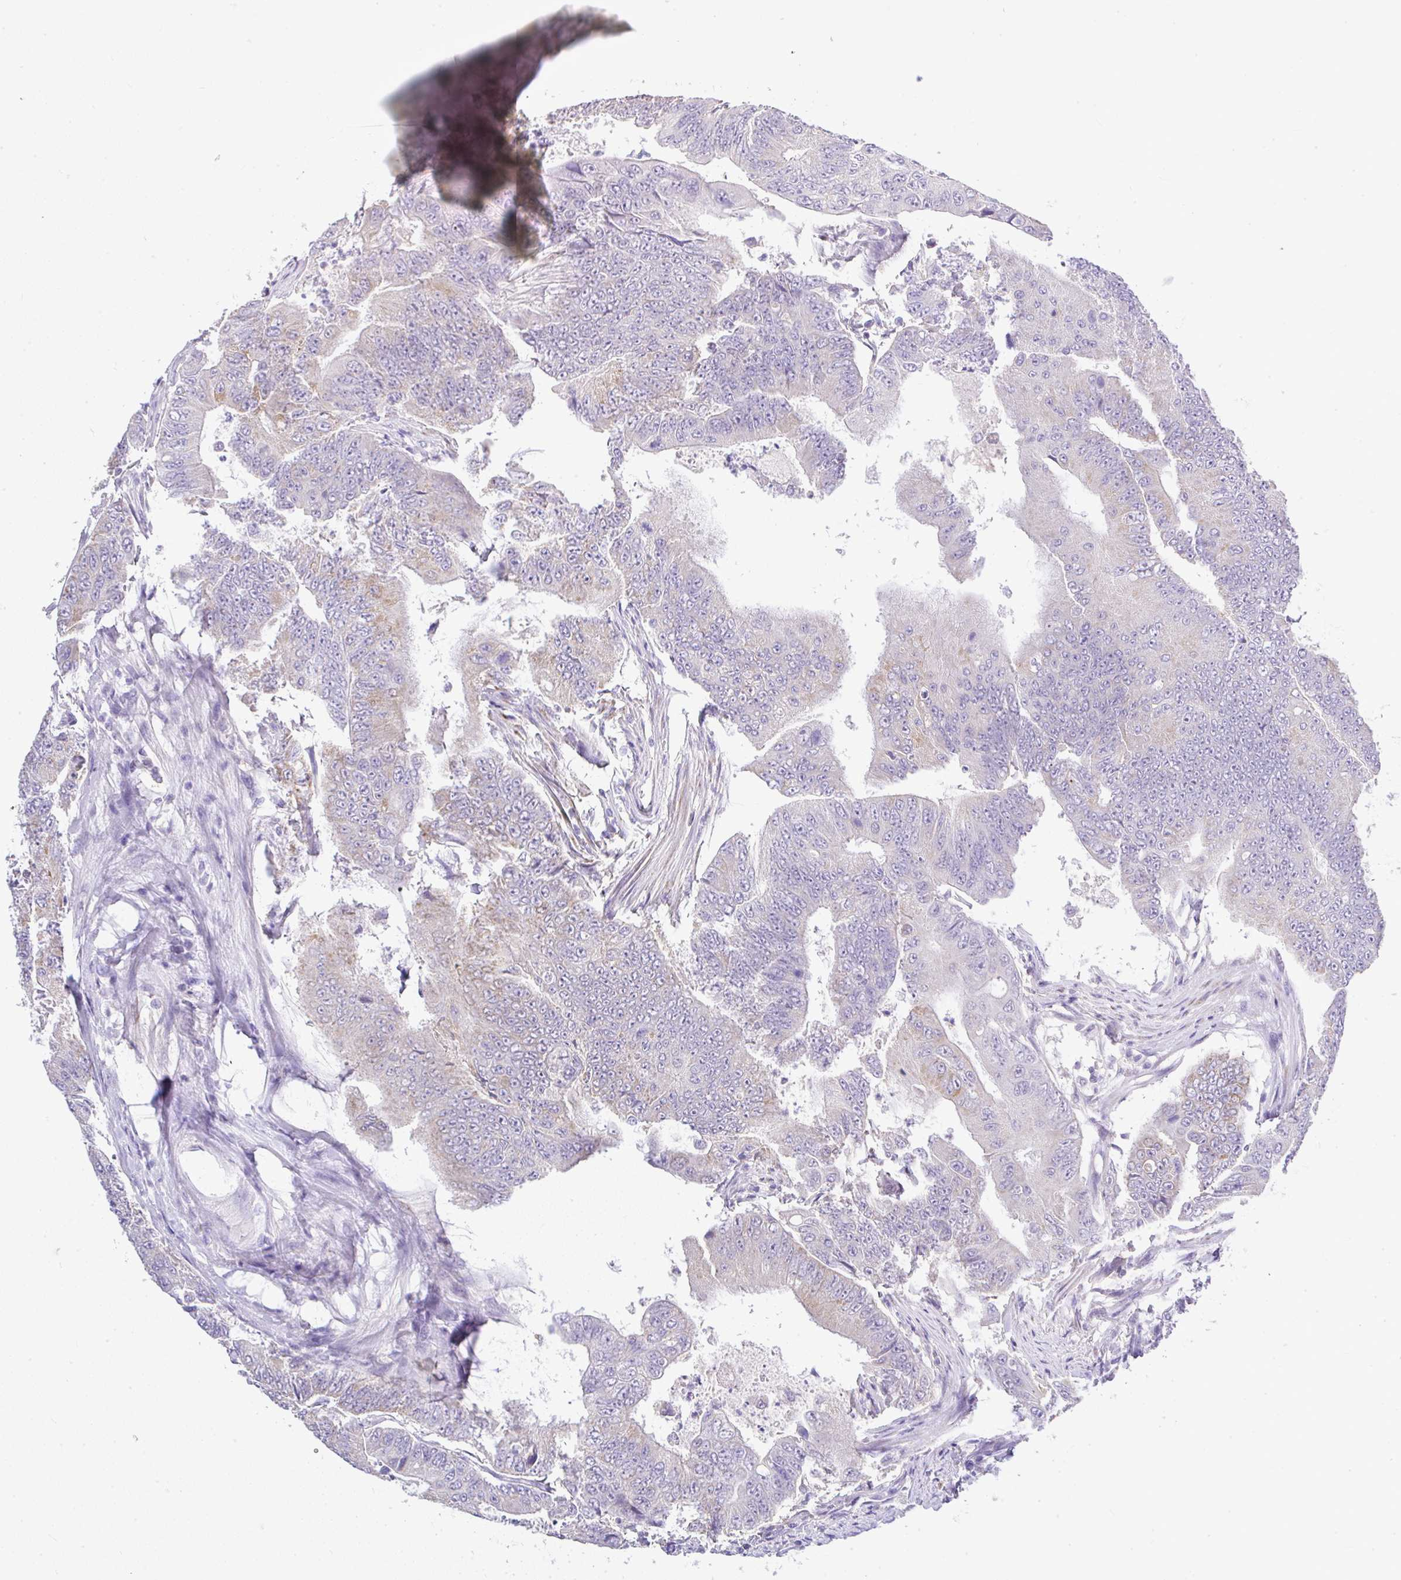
{"staining": {"intensity": "moderate", "quantity": "<25%", "location": "cytoplasmic/membranous"}, "tissue": "colorectal cancer", "cell_type": "Tumor cells", "image_type": "cancer", "snomed": [{"axis": "morphology", "description": "Adenocarcinoma, NOS"}, {"axis": "topography", "description": "Colon"}], "caption": "This is an image of IHC staining of colorectal adenocarcinoma, which shows moderate expression in the cytoplasmic/membranous of tumor cells.", "gene": "CTU1", "patient": {"sex": "female", "age": 48}}